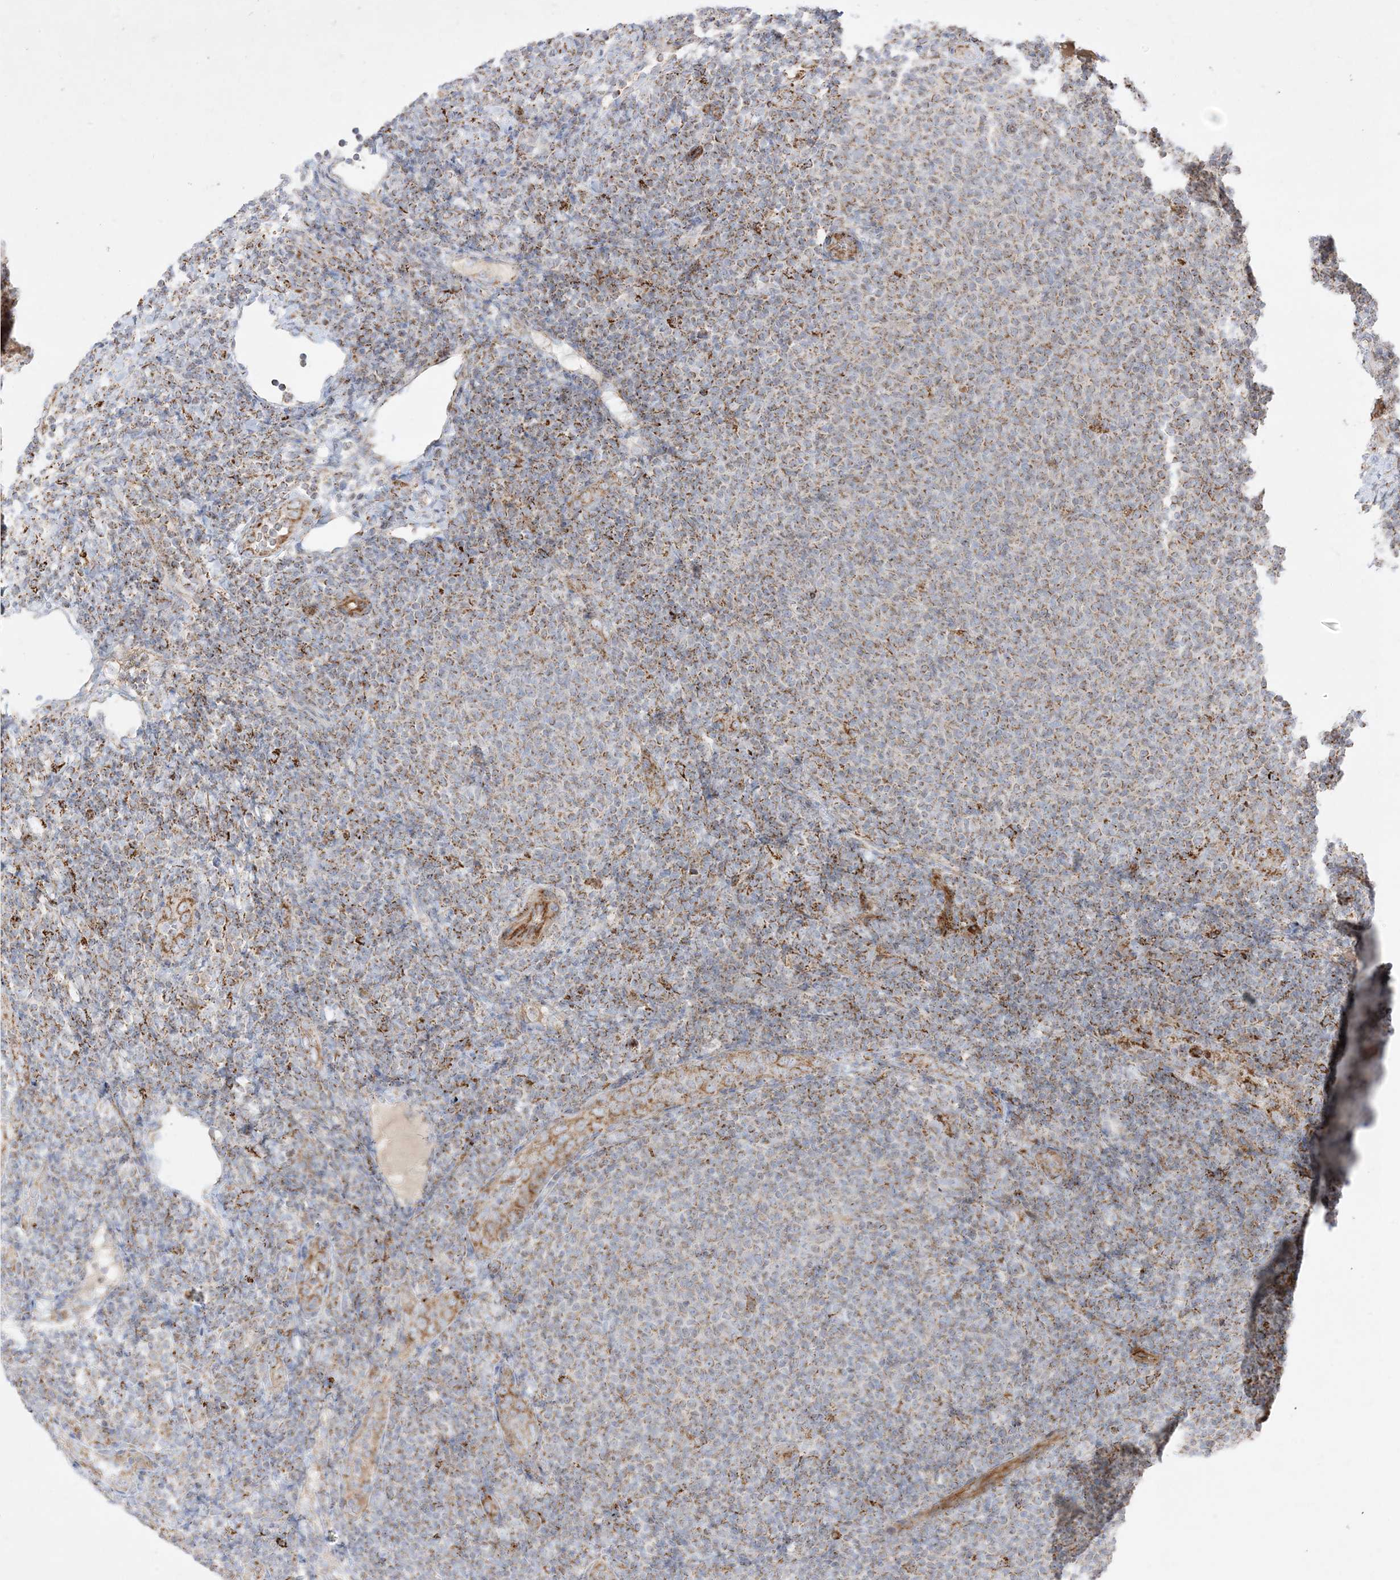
{"staining": {"intensity": "moderate", "quantity": ">75%", "location": "cytoplasmic/membranous"}, "tissue": "lymphoma", "cell_type": "Tumor cells", "image_type": "cancer", "snomed": [{"axis": "morphology", "description": "Malignant lymphoma, non-Hodgkin's type, Low grade"}, {"axis": "topography", "description": "Lymph node"}], "caption": "Malignant lymphoma, non-Hodgkin's type (low-grade) stained with a brown dye reveals moderate cytoplasmic/membranous positive positivity in approximately >75% of tumor cells.", "gene": "NDUFAF3", "patient": {"sex": "male", "age": 66}}